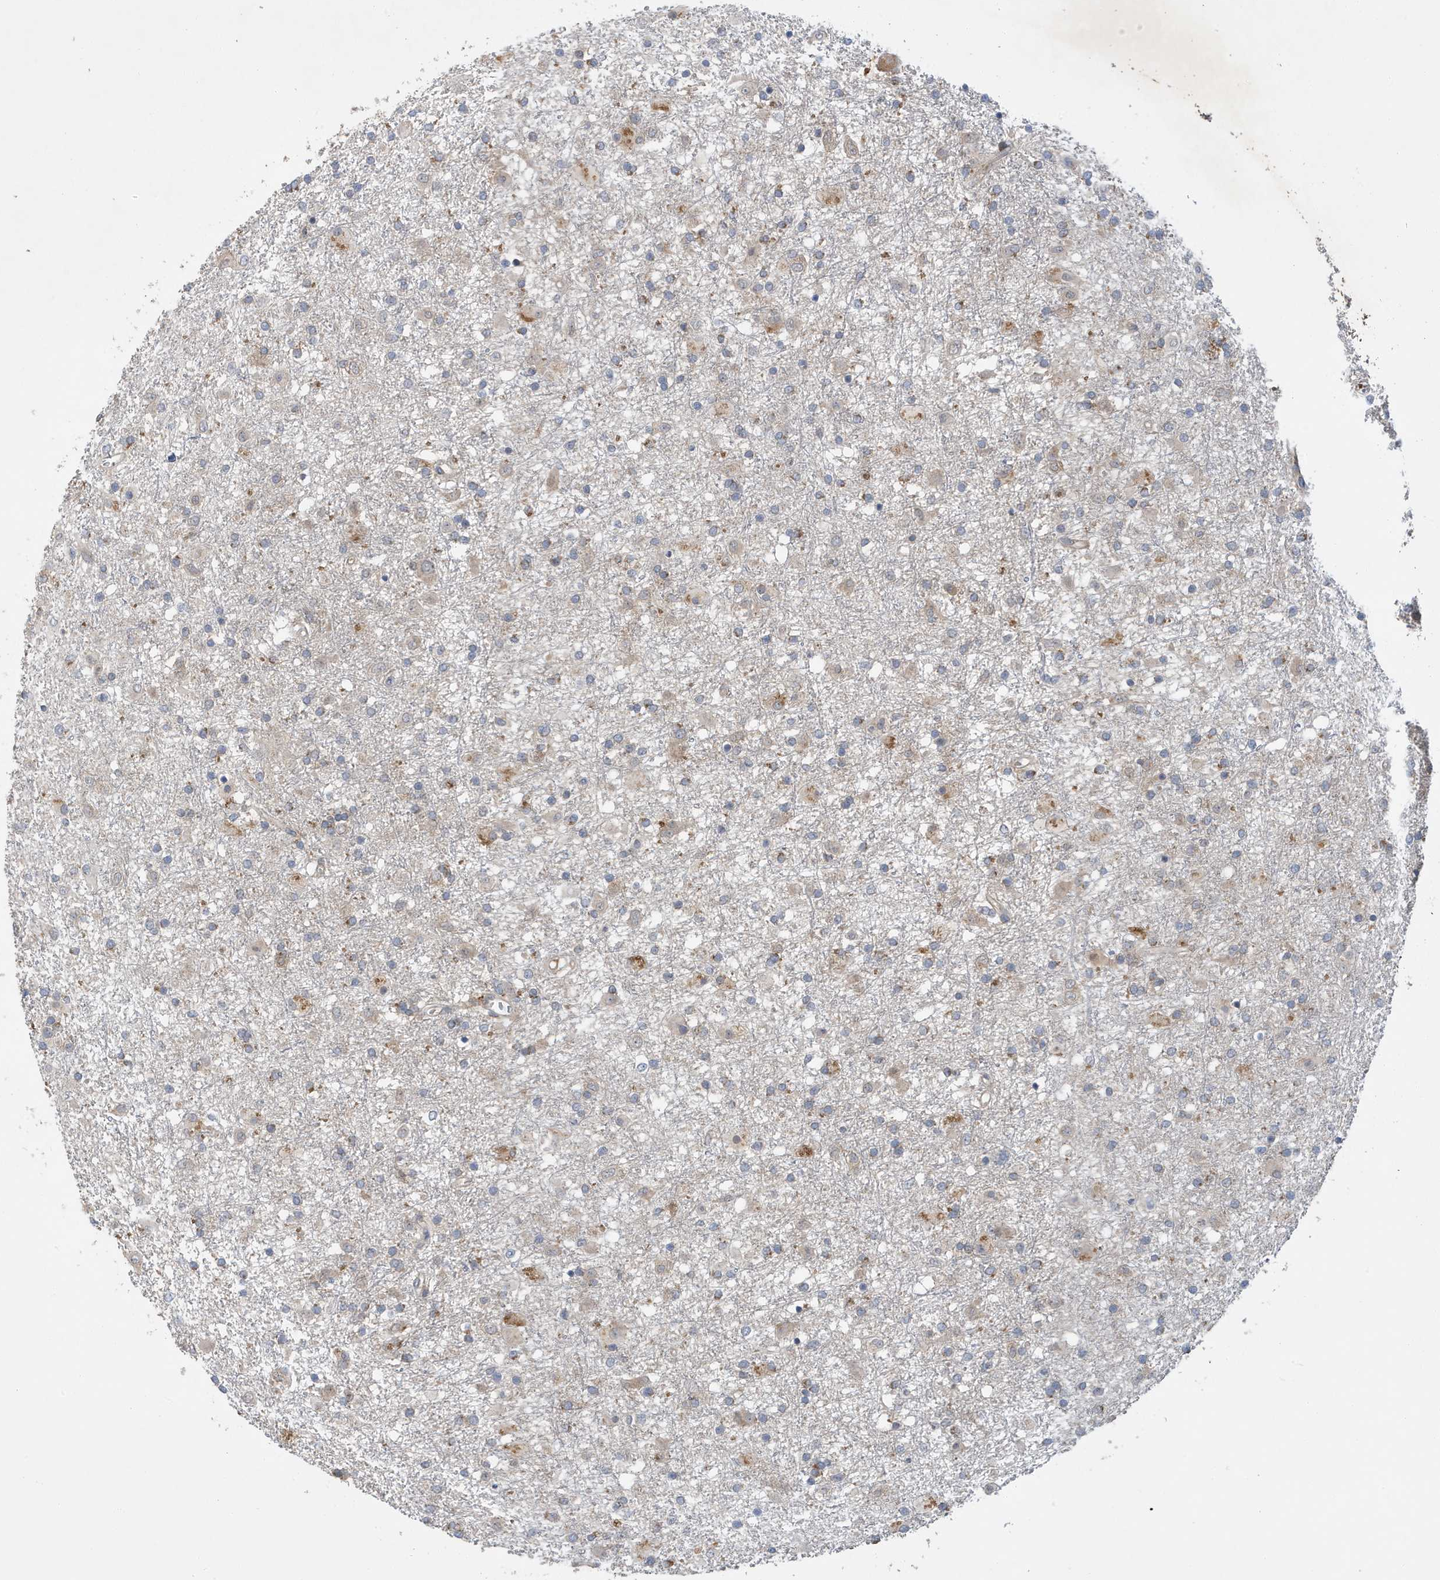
{"staining": {"intensity": "negative", "quantity": "none", "location": "none"}, "tissue": "glioma", "cell_type": "Tumor cells", "image_type": "cancer", "snomed": [{"axis": "morphology", "description": "Glioma, malignant, Low grade"}, {"axis": "topography", "description": "Brain"}], "caption": "The IHC micrograph has no significant staining in tumor cells of glioma tissue.", "gene": "LAPTM4A", "patient": {"sex": "male", "age": 65}}